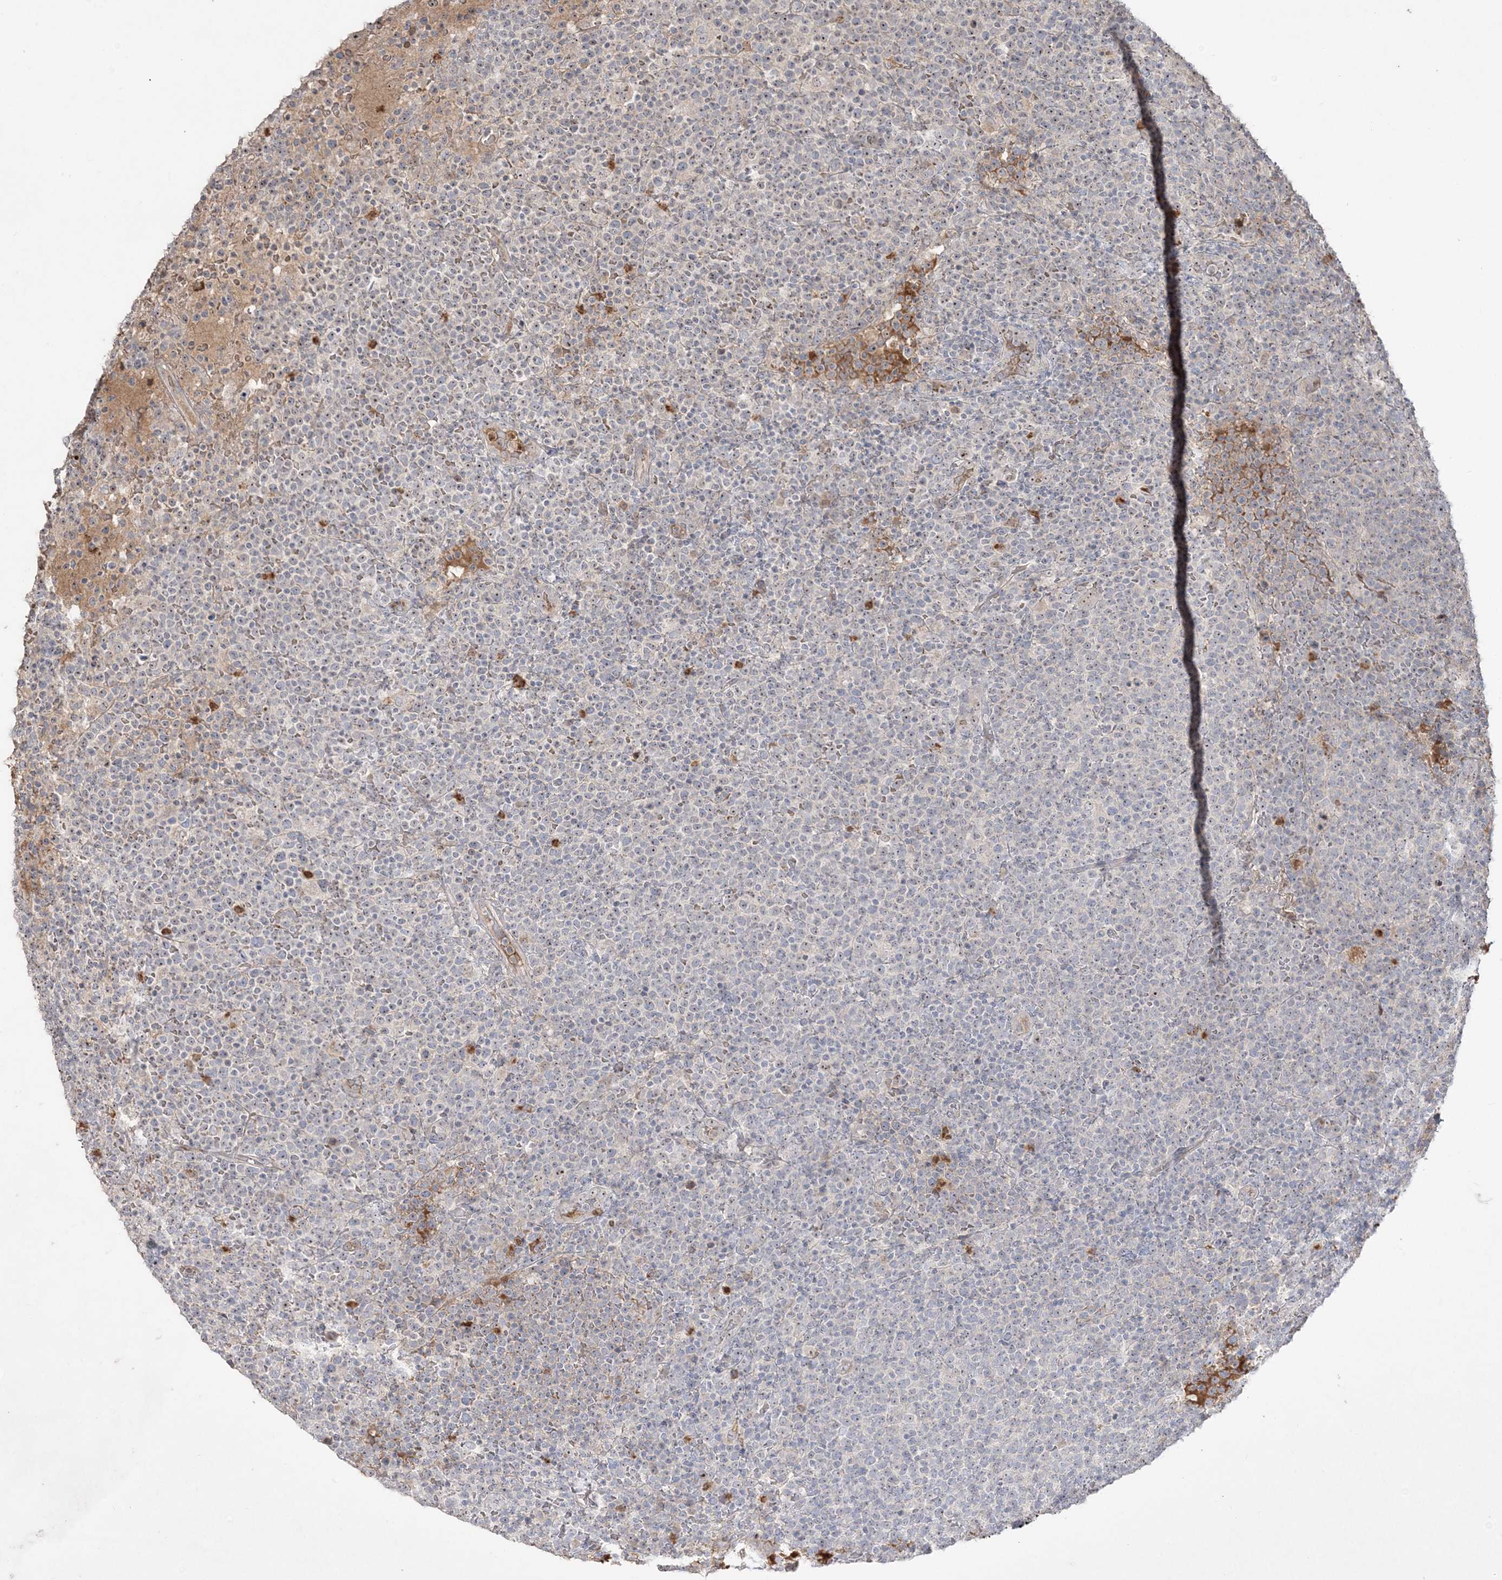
{"staining": {"intensity": "weak", "quantity": "<25%", "location": "nuclear"}, "tissue": "lymphoma", "cell_type": "Tumor cells", "image_type": "cancer", "snomed": [{"axis": "morphology", "description": "Malignant lymphoma, non-Hodgkin's type, High grade"}, {"axis": "topography", "description": "Lymph node"}], "caption": "Lymphoma was stained to show a protein in brown. There is no significant expression in tumor cells.", "gene": "NOP16", "patient": {"sex": "male", "age": 61}}